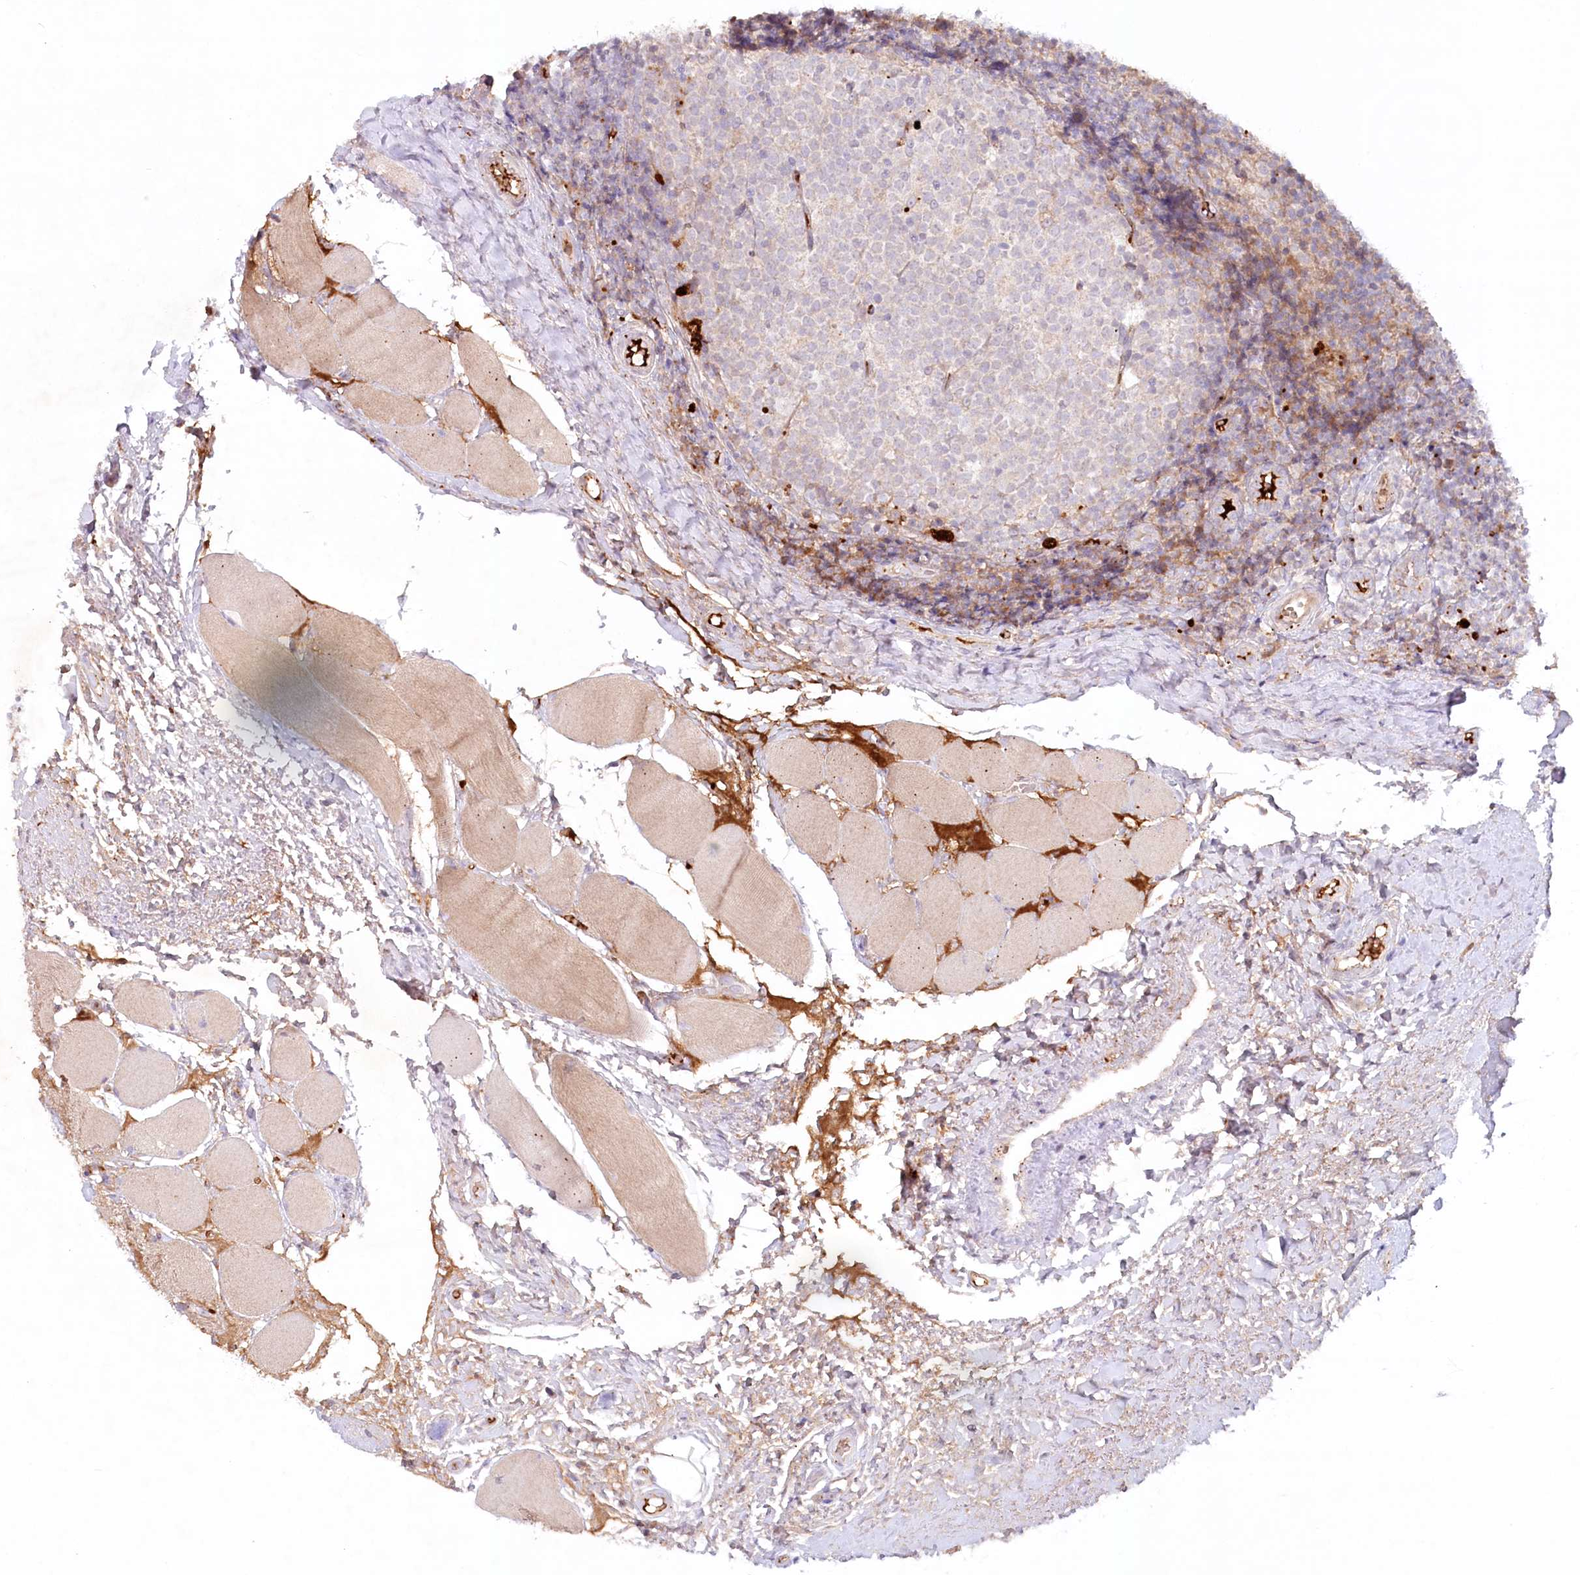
{"staining": {"intensity": "negative", "quantity": "none", "location": "none"}, "tissue": "tonsil", "cell_type": "Germinal center cells", "image_type": "normal", "snomed": [{"axis": "morphology", "description": "Normal tissue, NOS"}, {"axis": "topography", "description": "Tonsil"}], "caption": "High magnification brightfield microscopy of benign tonsil stained with DAB (3,3'-diaminobenzidine) (brown) and counterstained with hematoxylin (blue): germinal center cells show no significant expression. (Immunohistochemistry (ihc), brightfield microscopy, high magnification).", "gene": "PSAPL1", "patient": {"sex": "female", "age": 19}}